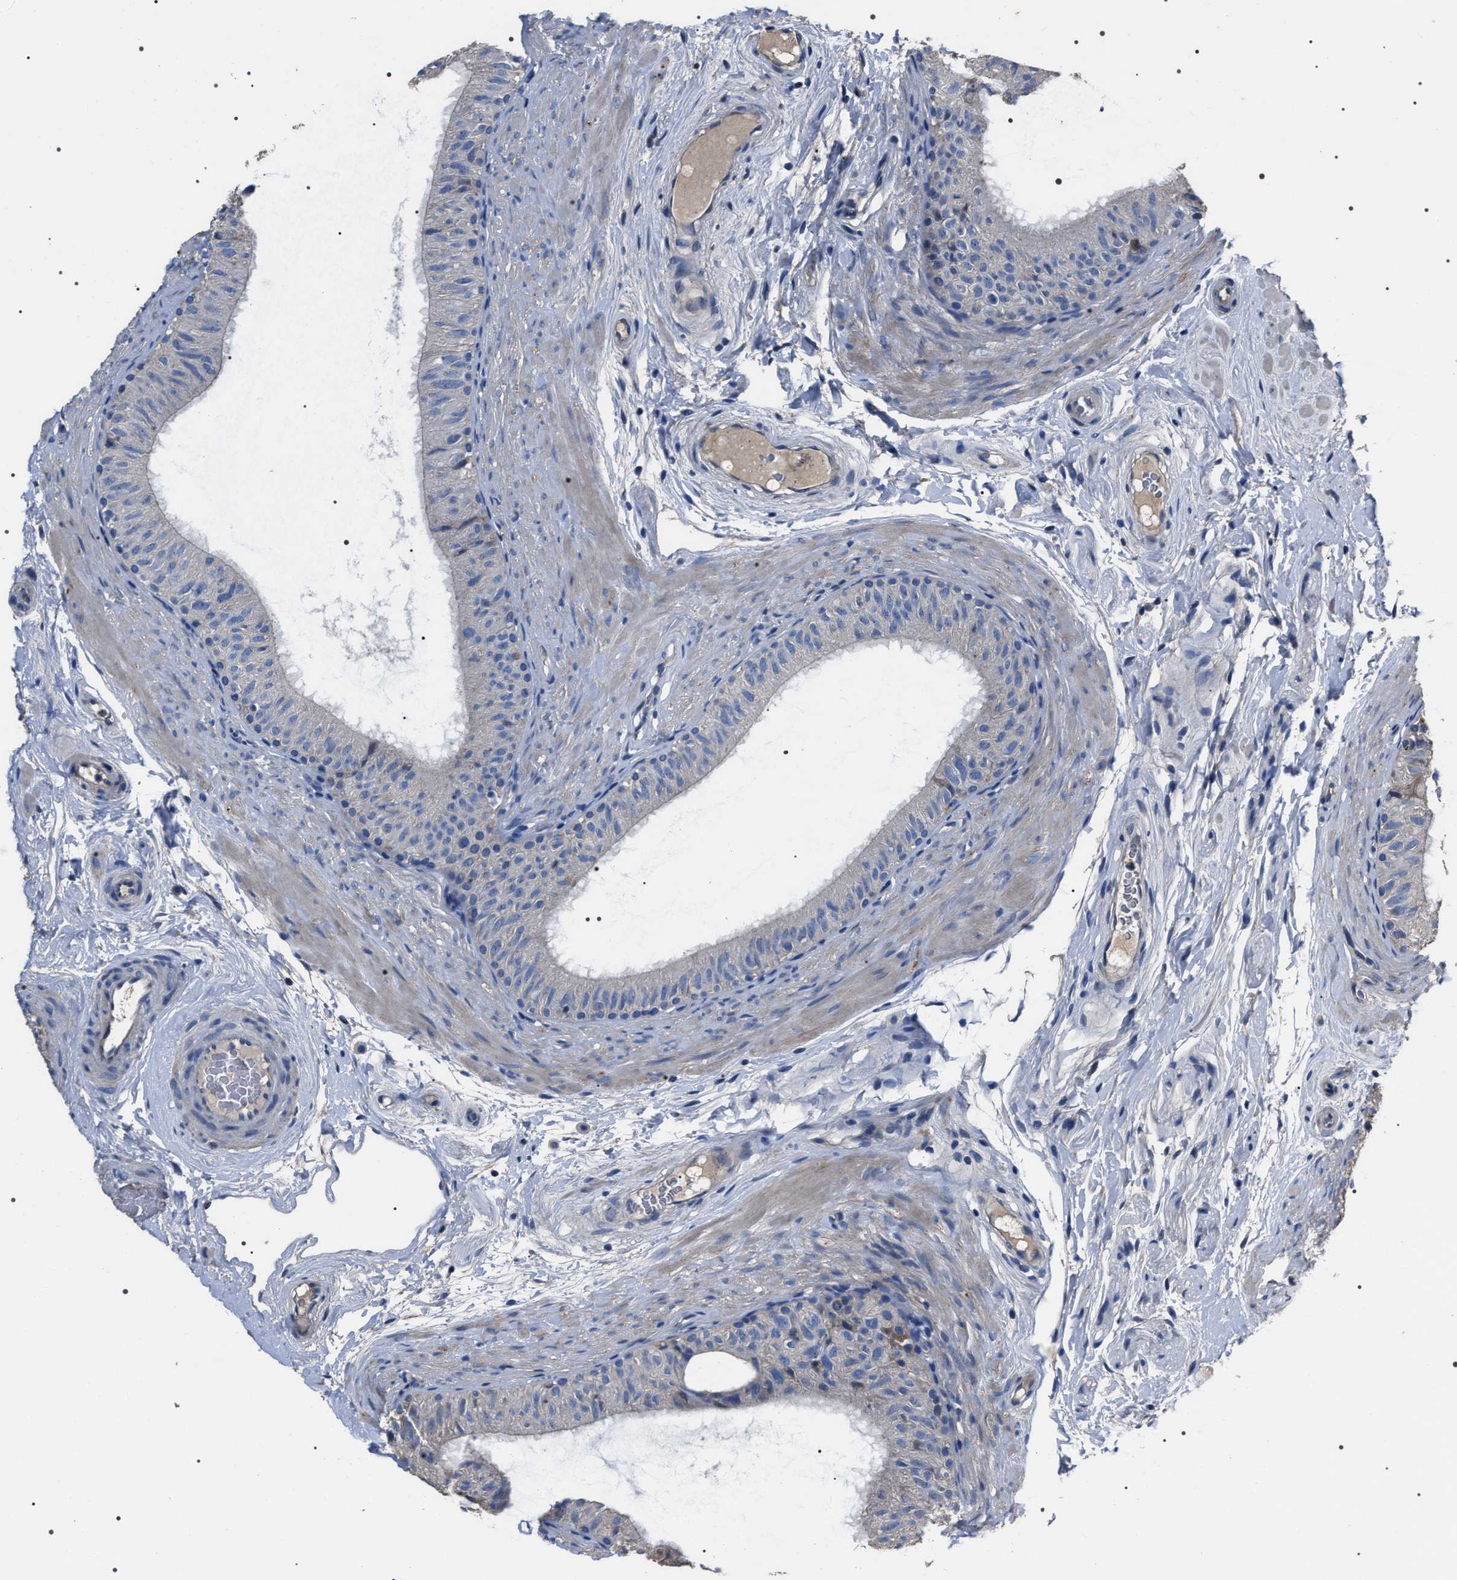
{"staining": {"intensity": "negative", "quantity": "none", "location": "none"}, "tissue": "epididymis", "cell_type": "Glandular cells", "image_type": "normal", "snomed": [{"axis": "morphology", "description": "Normal tissue, NOS"}, {"axis": "topography", "description": "Epididymis"}], "caption": "IHC histopathology image of normal epididymis stained for a protein (brown), which displays no positivity in glandular cells.", "gene": "TRIM54", "patient": {"sex": "male", "age": 34}}